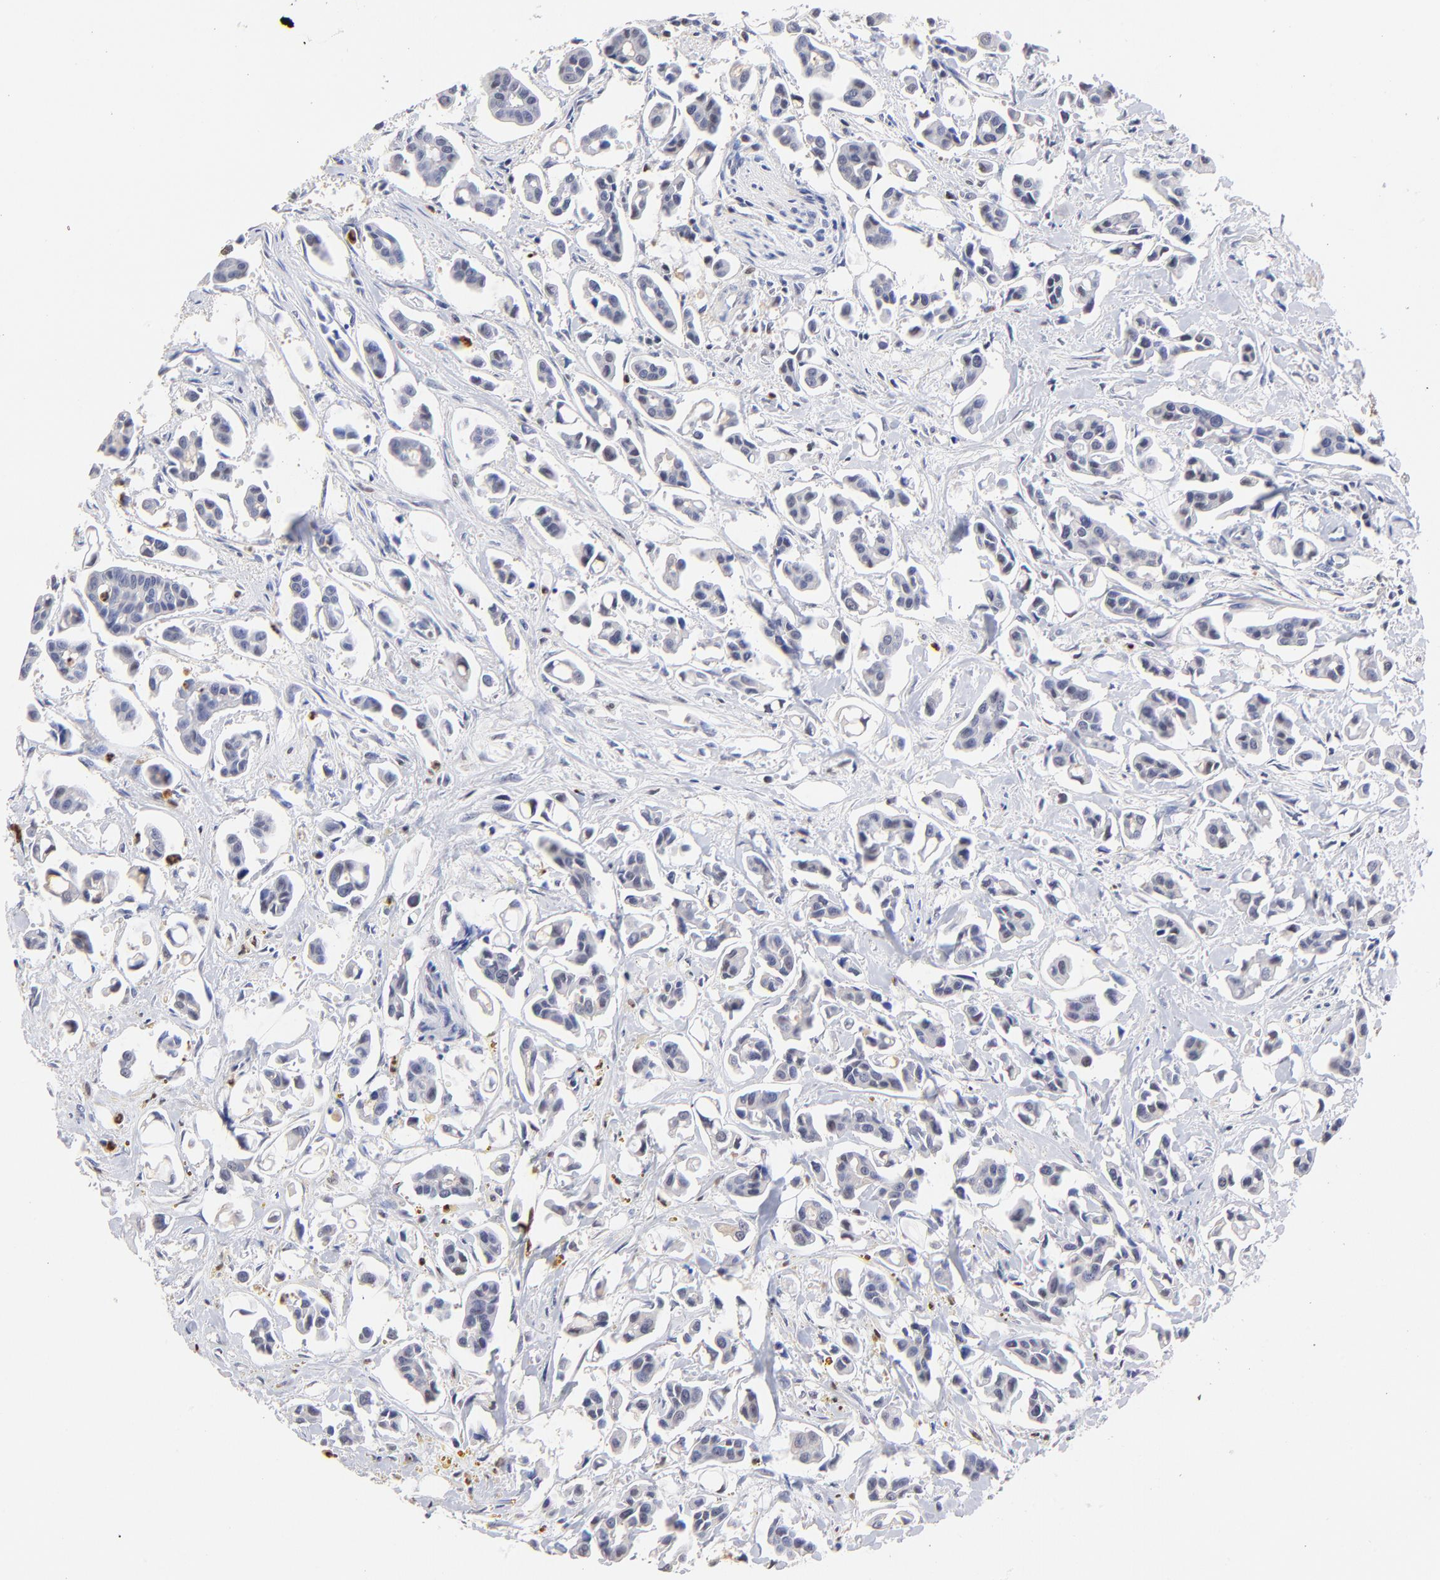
{"staining": {"intensity": "weak", "quantity": ">75%", "location": "cytoplasmic/membranous"}, "tissue": "urothelial cancer", "cell_type": "Tumor cells", "image_type": "cancer", "snomed": [{"axis": "morphology", "description": "Urothelial carcinoma, High grade"}, {"axis": "topography", "description": "Urinary bladder"}], "caption": "Approximately >75% of tumor cells in human urothelial carcinoma (high-grade) display weak cytoplasmic/membranous protein staining as visualized by brown immunohistochemical staining.", "gene": "BBOF1", "patient": {"sex": "male", "age": 66}}